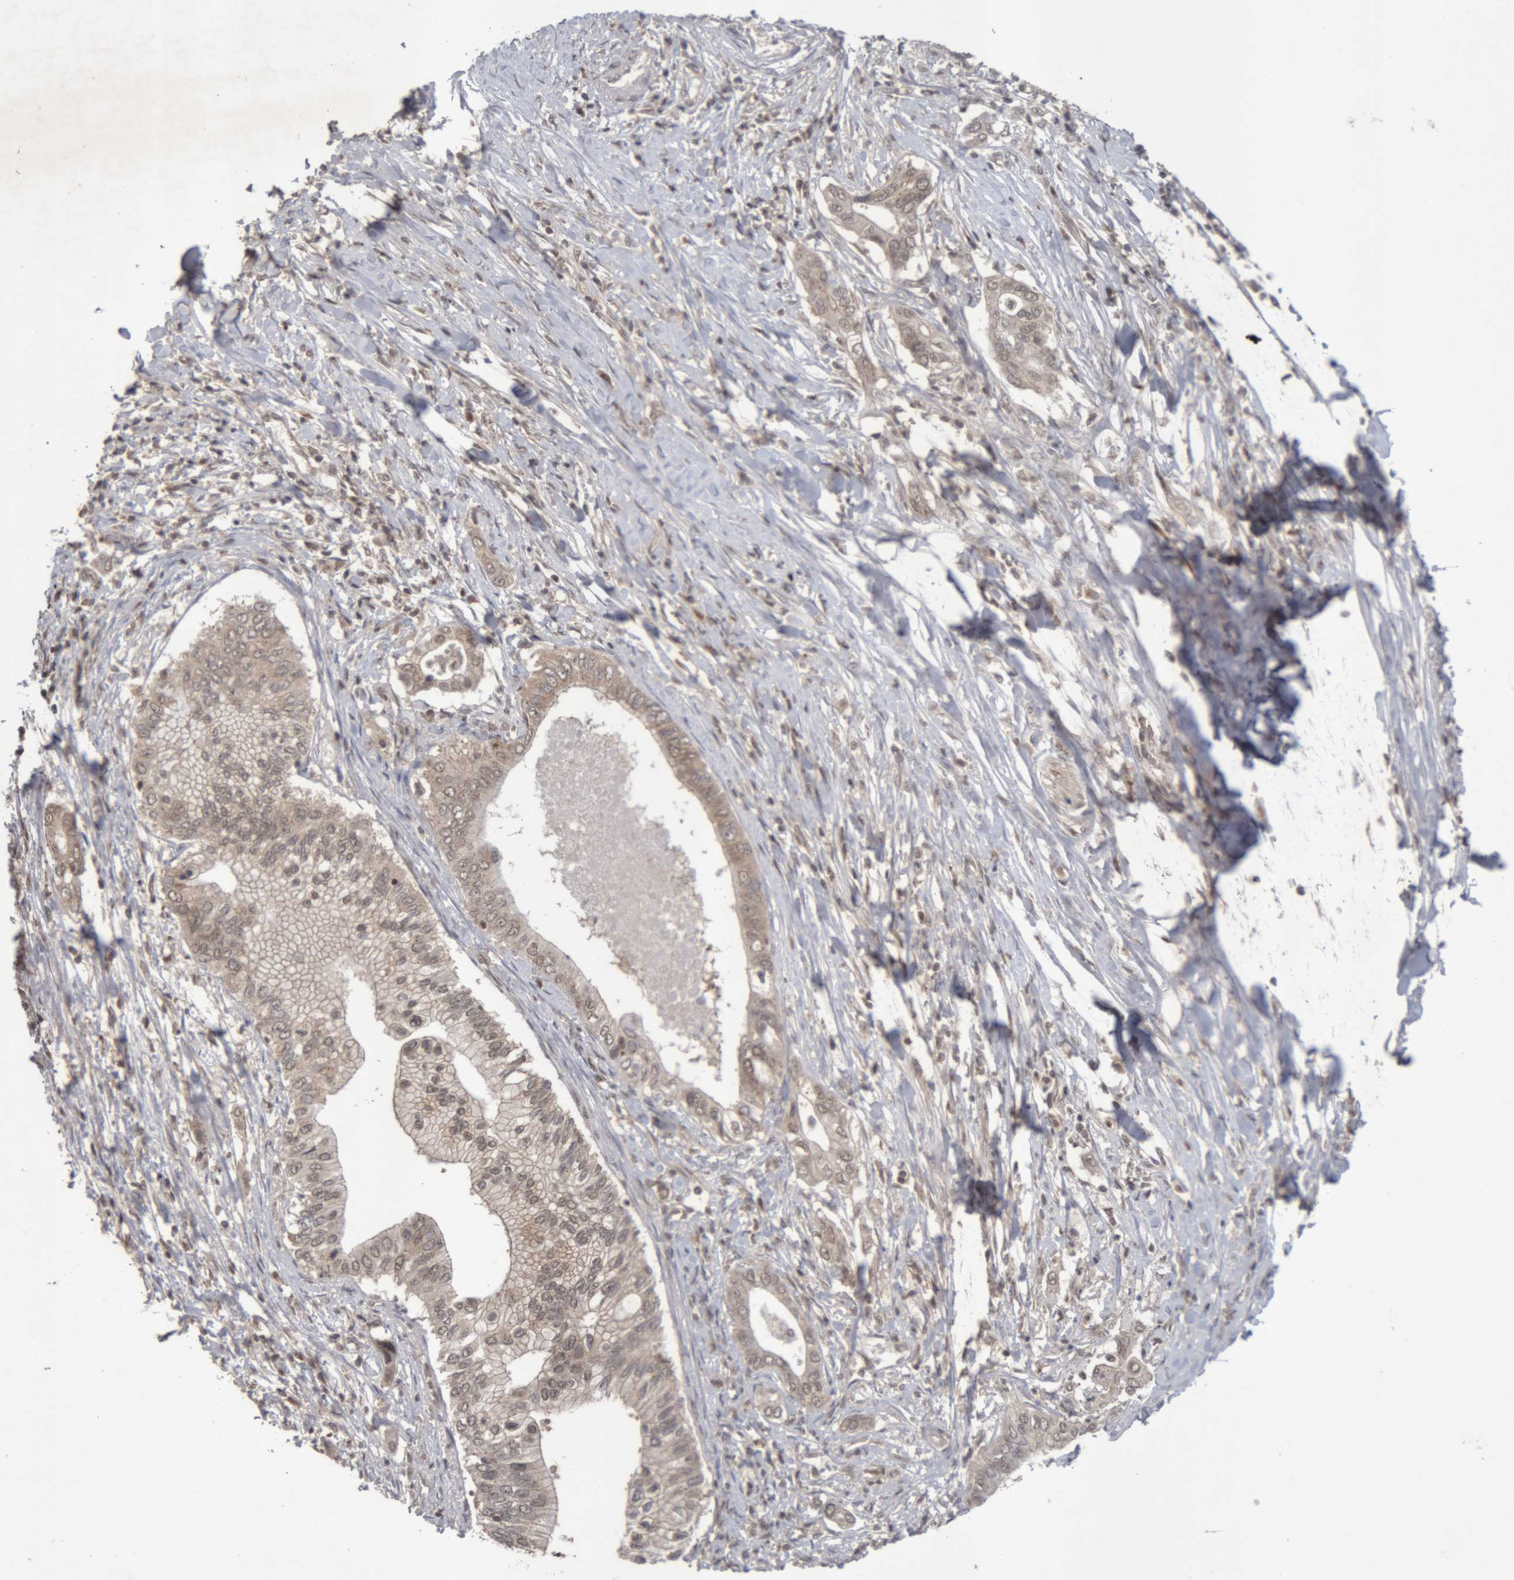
{"staining": {"intensity": "weak", "quantity": ">75%", "location": "cytoplasmic/membranous,nuclear"}, "tissue": "pancreatic cancer", "cell_type": "Tumor cells", "image_type": "cancer", "snomed": [{"axis": "morphology", "description": "Normal tissue, NOS"}, {"axis": "morphology", "description": "Adenocarcinoma, NOS"}, {"axis": "topography", "description": "Pancreas"}, {"axis": "topography", "description": "Peripheral nerve tissue"}], "caption": "An immunohistochemistry micrograph of tumor tissue is shown. Protein staining in brown labels weak cytoplasmic/membranous and nuclear positivity in pancreatic adenocarcinoma within tumor cells.", "gene": "NFATC2", "patient": {"sex": "male", "age": 59}}